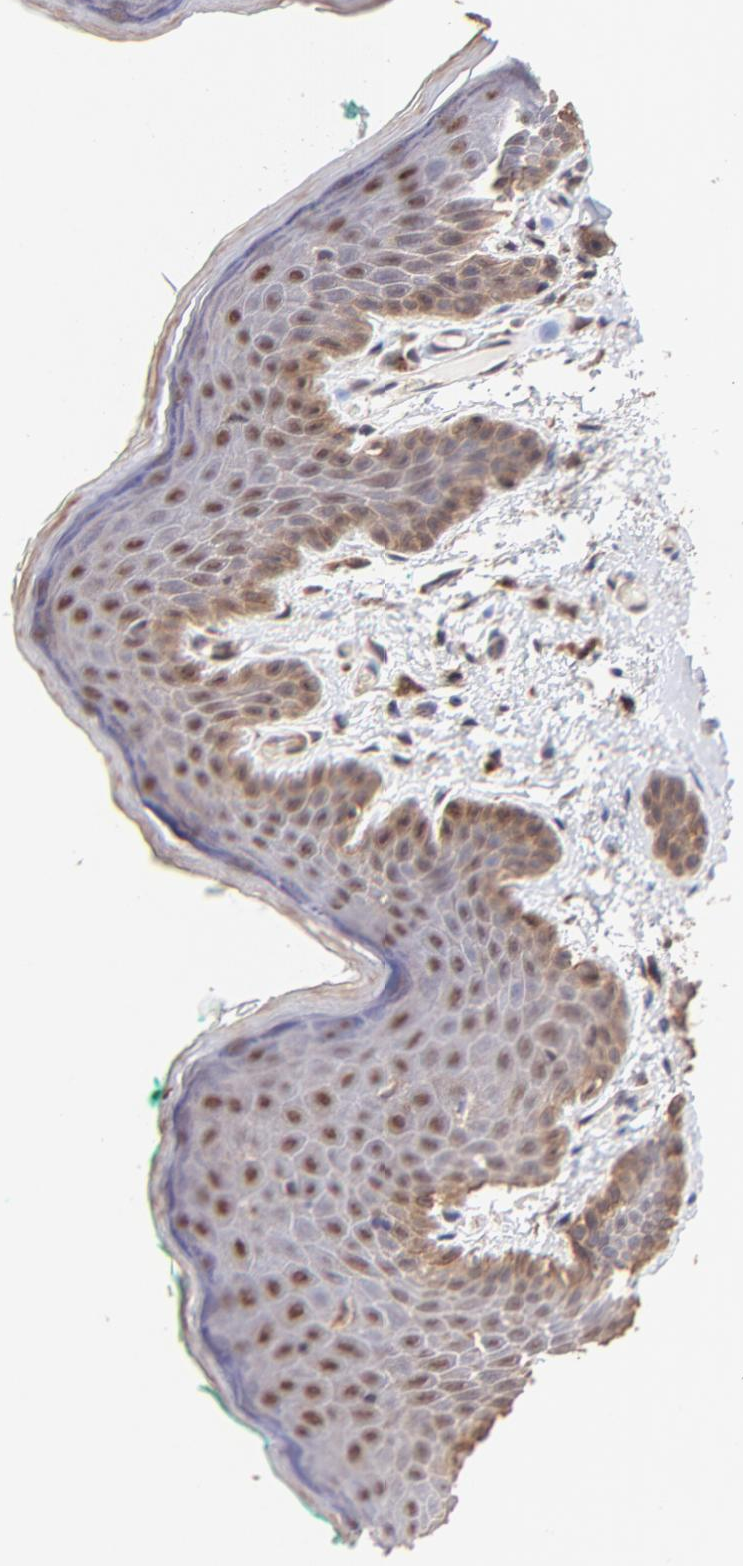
{"staining": {"intensity": "moderate", "quantity": ">75%", "location": "cytoplasmic/membranous"}, "tissue": "skin", "cell_type": "Epidermal cells", "image_type": "normal", "snomed": [{"axis": "morphology", "description": "Normal tissue, NOS"}, {"axis": "topography", "description": "Anal"}], "caption": "Immunohistochemical staining of benign skin displays >75% levels of moderate cytoplasmic/membranous protein expression in approximately >75% of epidermal cells.", "gene": "PSMA6", "patient": {"sex": "male", "age": 74}}